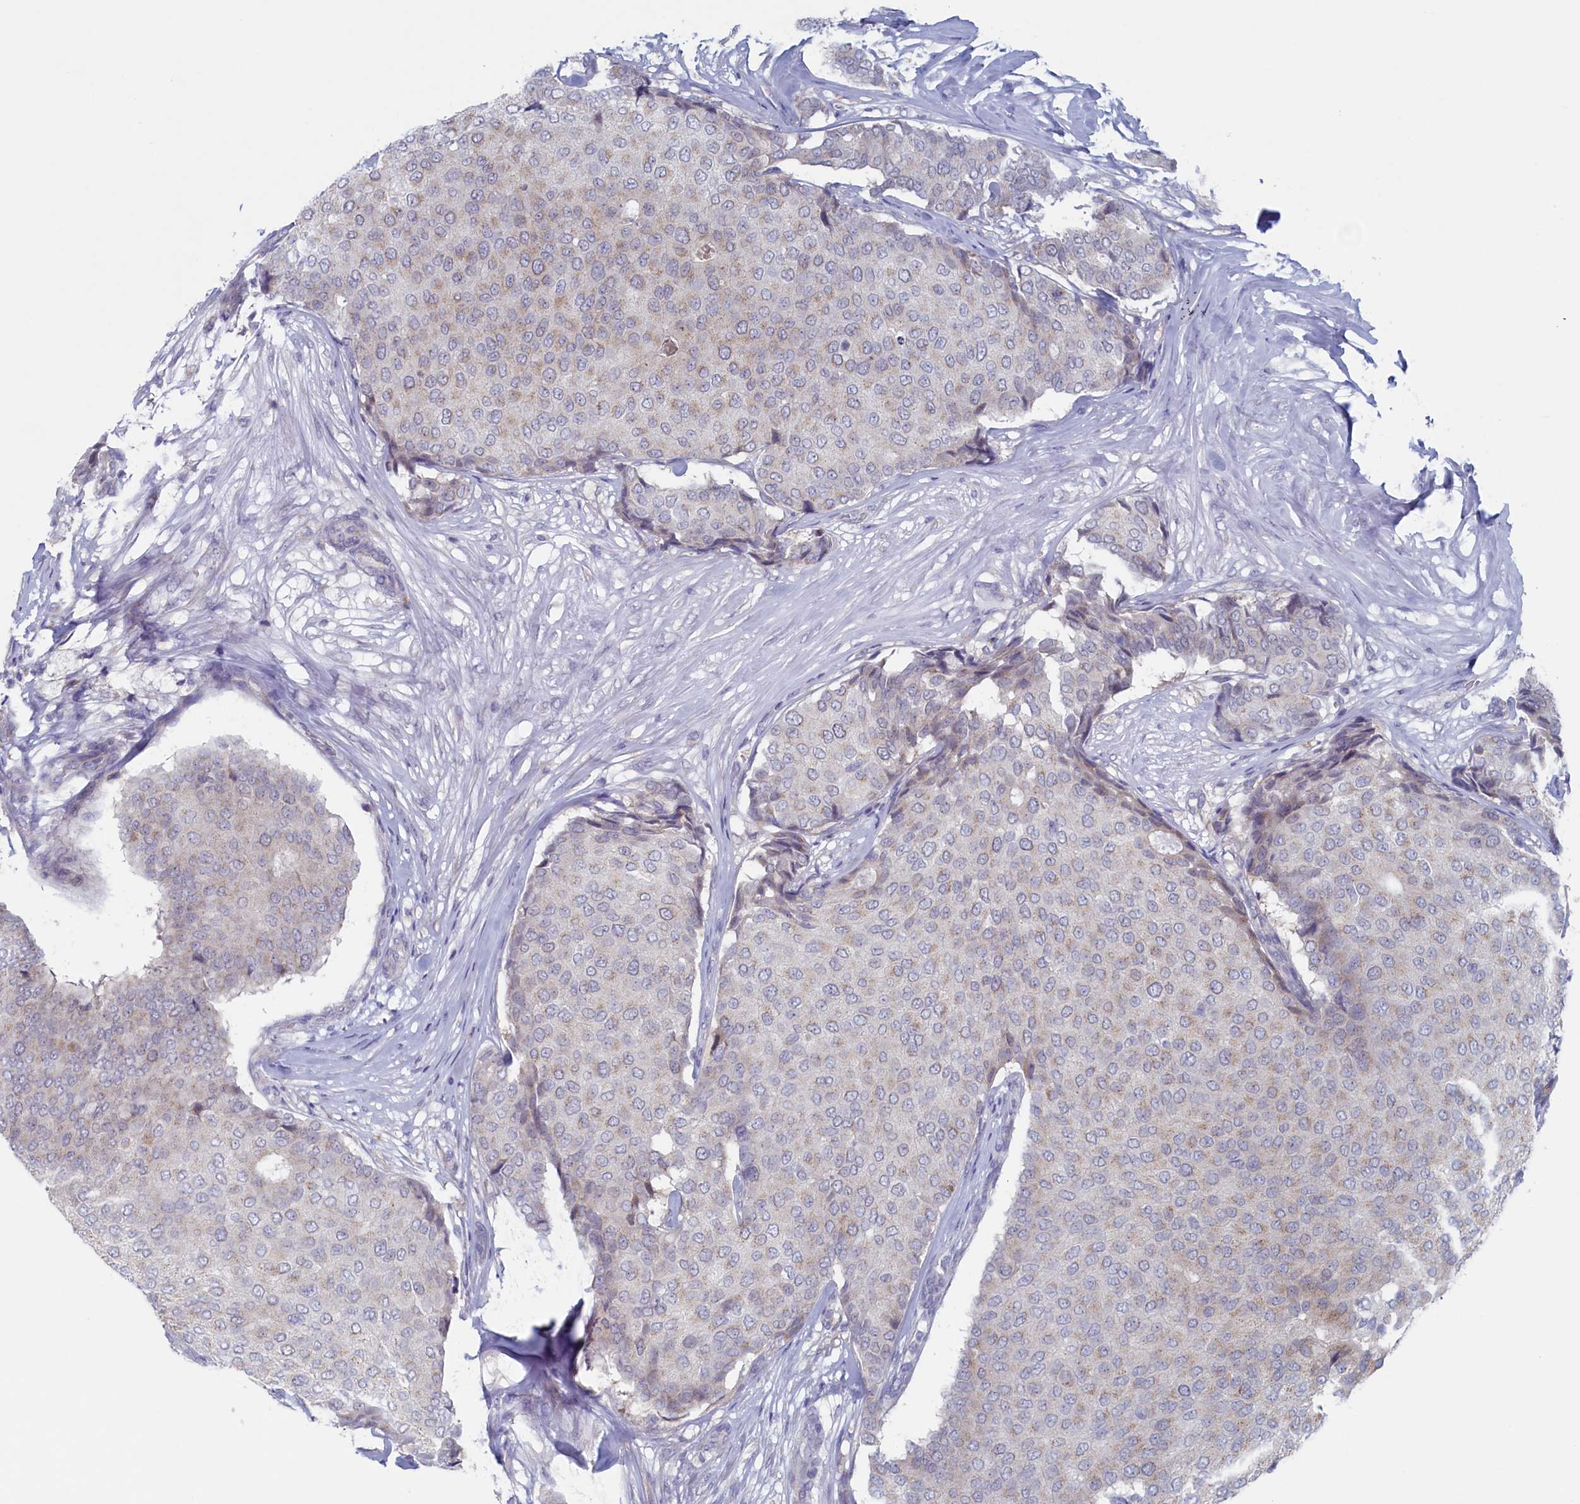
{"staining": {"intensity": "weak", "quantity": "<25%", "location": "cytoplasmic/membranous"}, "tissue": "breast cancer", "cell_type": "Tumor cells", "image_type": "cancer", "snomed": [{"axis": "morphology", "description": "Duct carcinoma"}, {"axis": "topography", "description": "Breast"}], "caption": "Infiltrating ductal carcinoma (breast) stained for a protein using IHC displays no expression tumor cells.", "gene": "WDR76", "patient": {"sex": "female", "age": 75}}